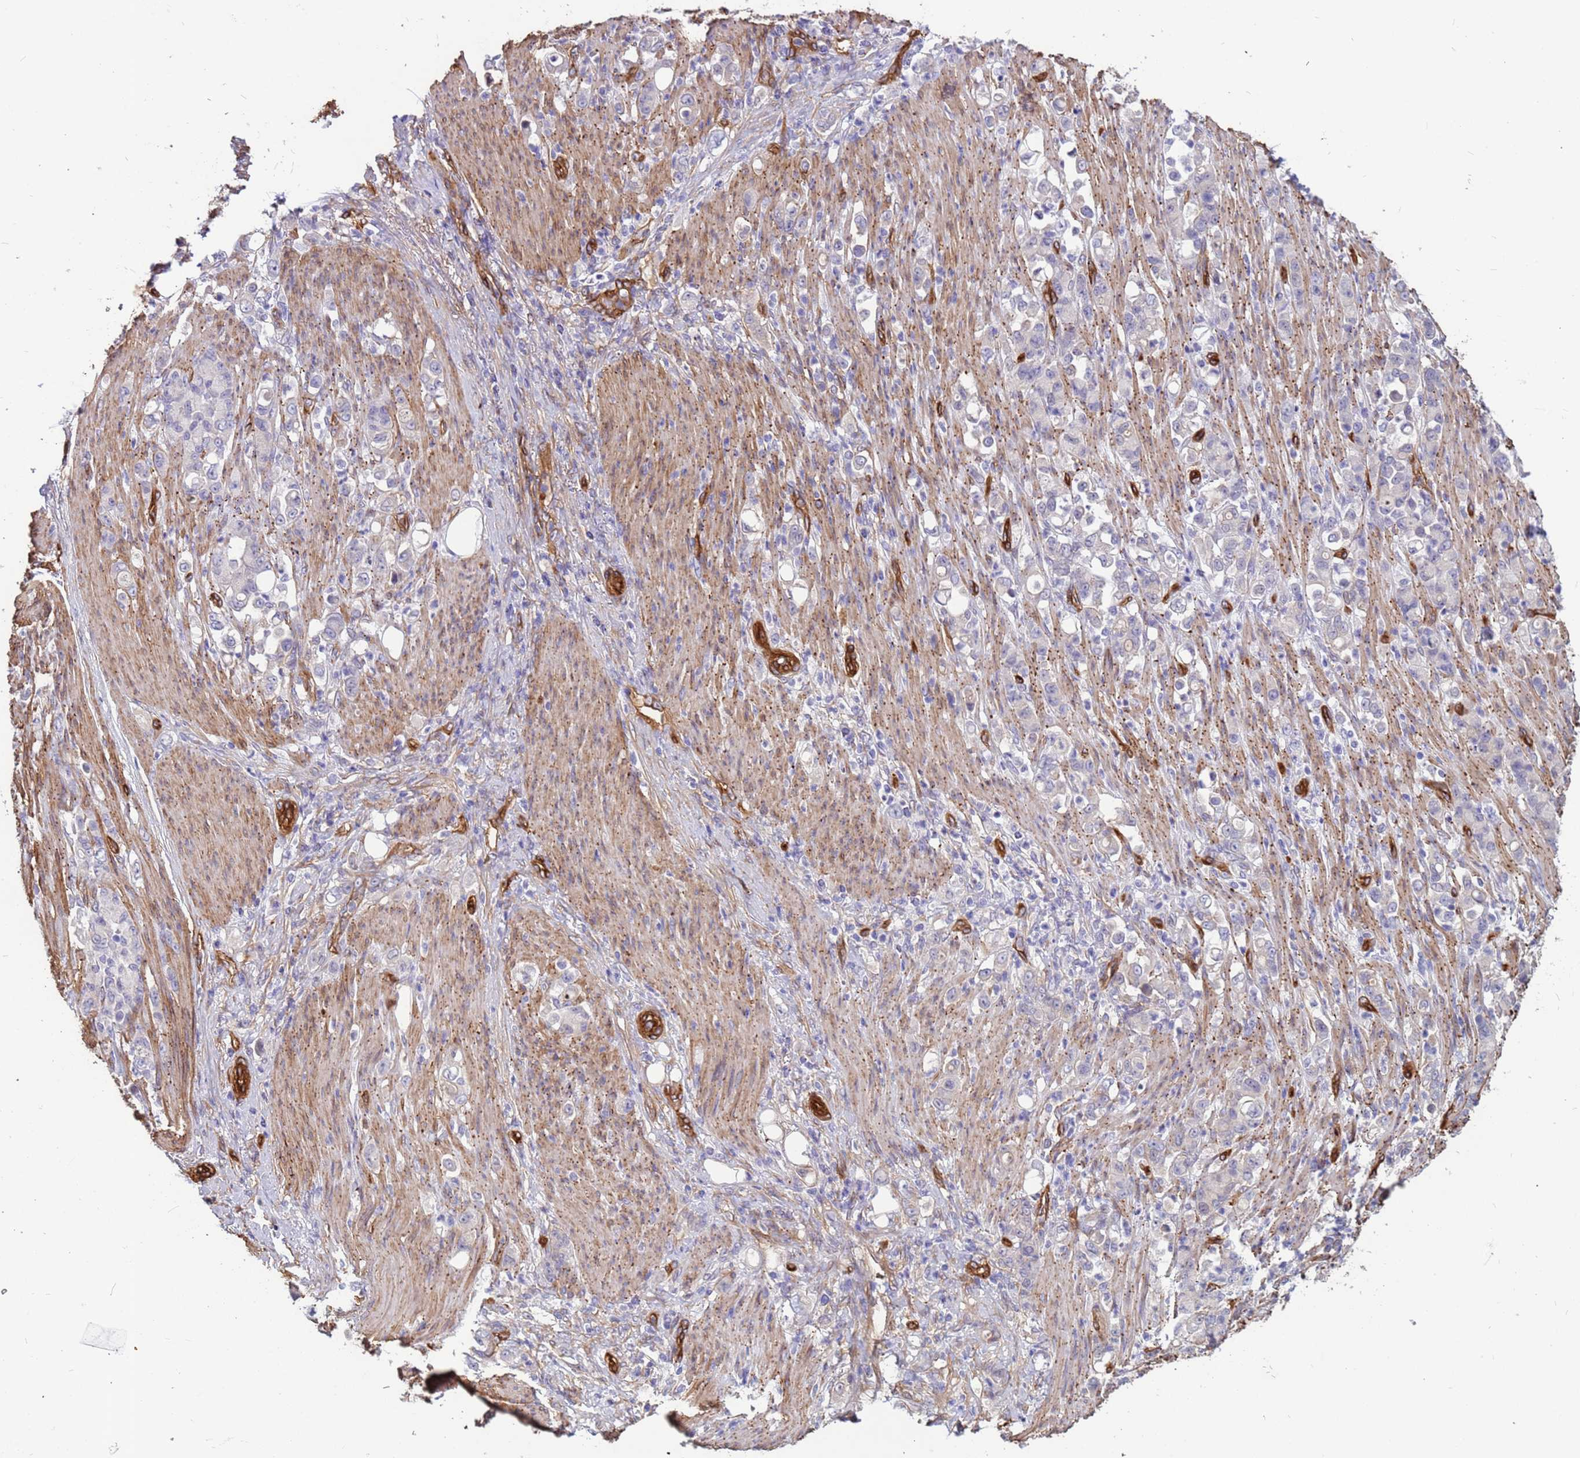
{"staining": {"intensity": "negative", "quantity": "none", "location": "none"}, "tissue": "stomach cancer", "cell_type": "Tumor cells", "image_type": "cancer", "snomed": [{"axis": "morphology", "description": "Normal tissue, NOS"}, {"axis": "morphology", "description": "Adenocarcinoma, NOS"}, {"axis": "topography", "description": "Stomach"}], "caption": "Histopathology image shows no protein staining in tumor cells of stomach adenocarcinoma tissue.", "gene": "EHD2", "patient": {"sex": "female", "age": 79}}